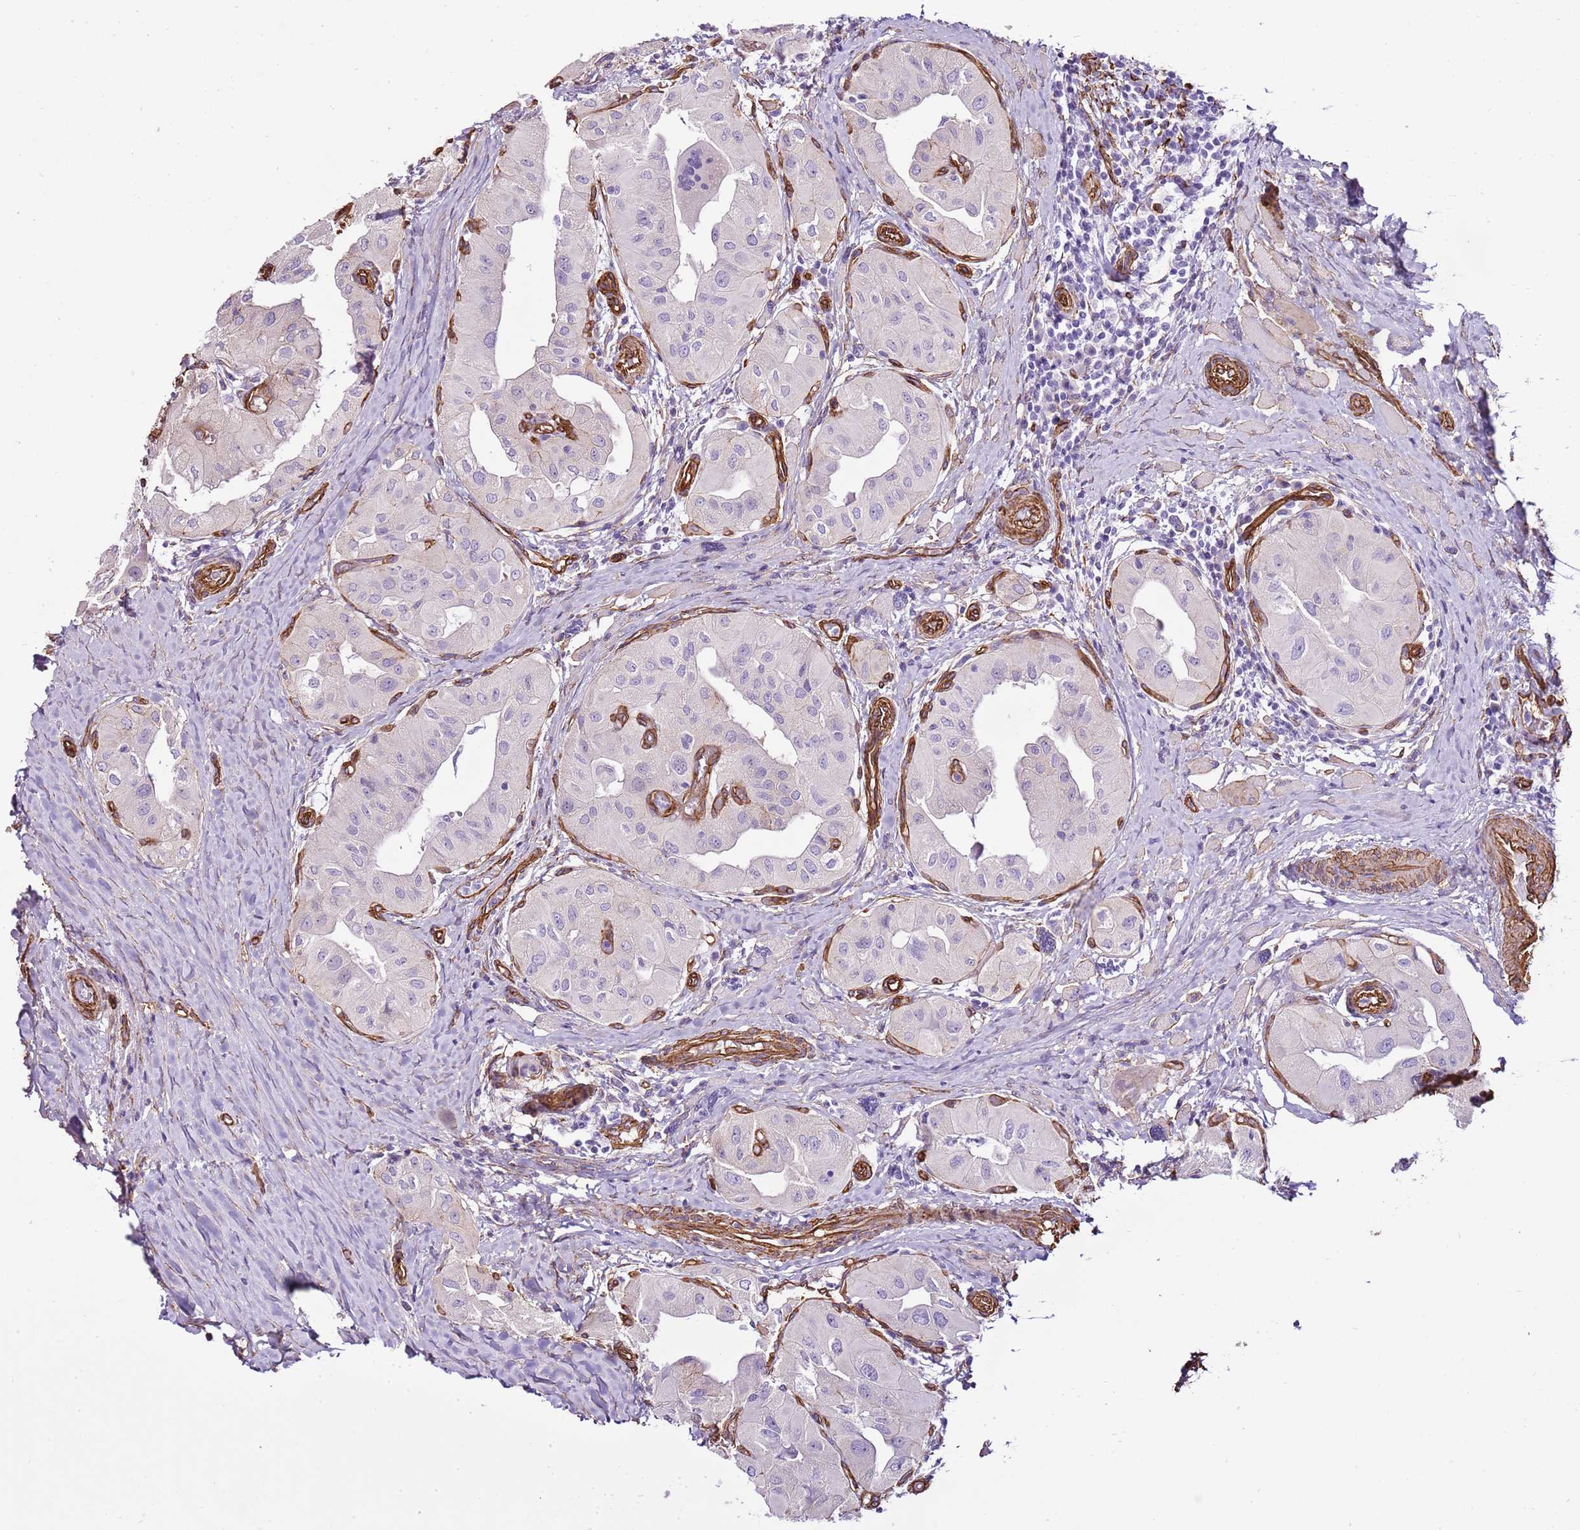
{"staining": {"intensity": "negative", "quantity": "none", "location": "none"}, "tissue": "thyroid cancer", "cell_type": "Tumor cells", "image_type": "cancer", "snomed": [{"axis": "morphology", "description": "Papillary adenocarcinoma, NOS"}, {"axis": "topography", "description": "Thyroid gland"}], "caption": "A high-resolution histopathology image shows IHC staining of thyroid cancer, which reveals no significant staining in tumor cells.", "gene": "CTDSPL", "patient": {"sex": "female", "age": 59}}